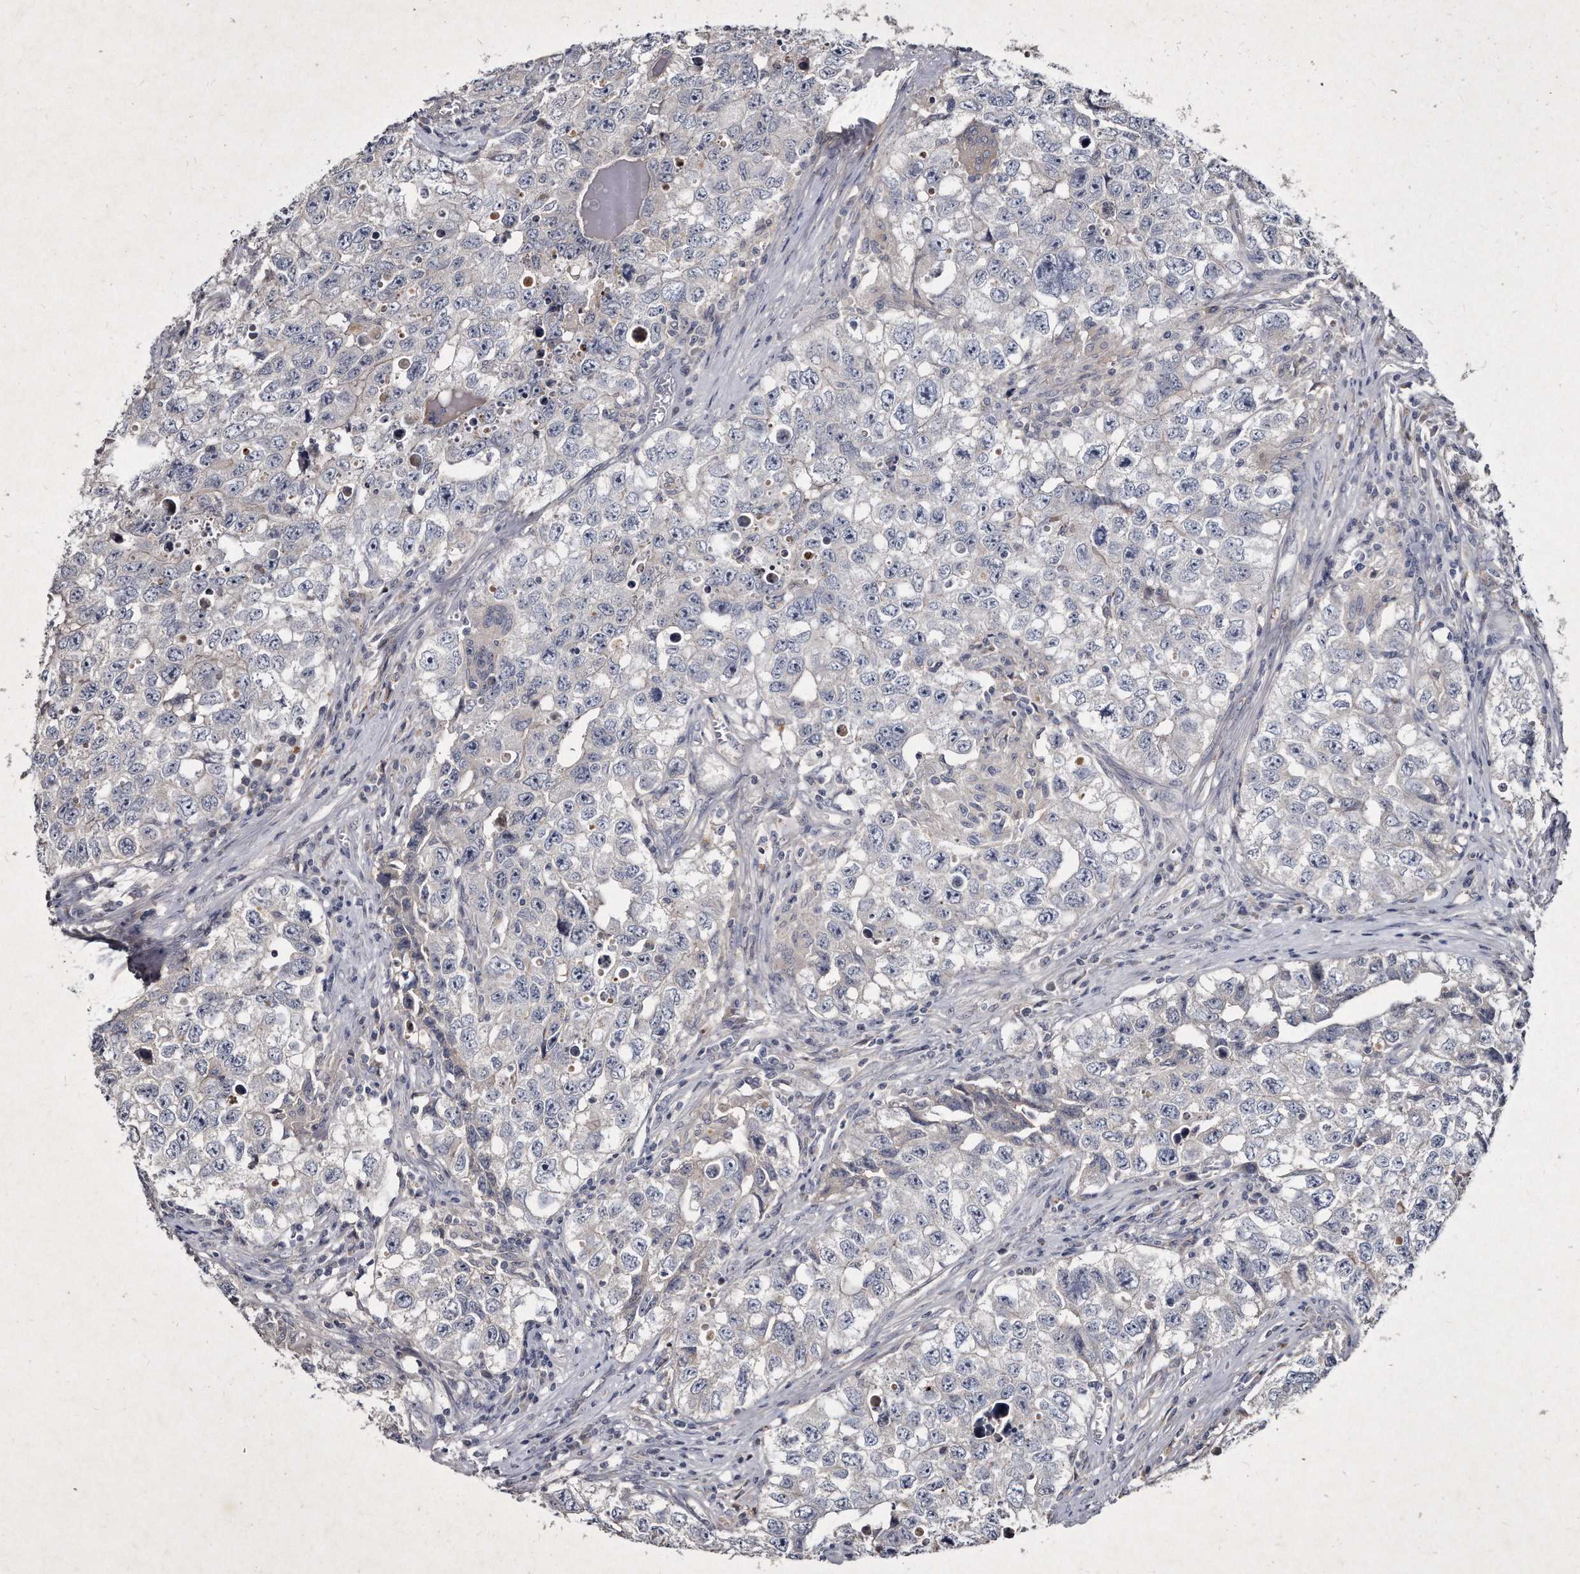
{"staining": {"intensity": "negative", "quantity": "none", "location": "none"}, "tissue": "testis cancer", "cell_type": "Tumor cells", "image_type": "cancer", "snomed": [{"axis": "morphology", "description": "Seminoma, NOS"}, {"axis": "morphology", "description": "Carcinoma, Embryonal, NOS"}, {"axis": "topography", "description": "Testis"}], "caption": "Protein analysis of seminoma (testis) exhibits no significant staining in tumor cells.", "gene": "KLHDC3", "patient": {"sex": "male", "age": 43}}